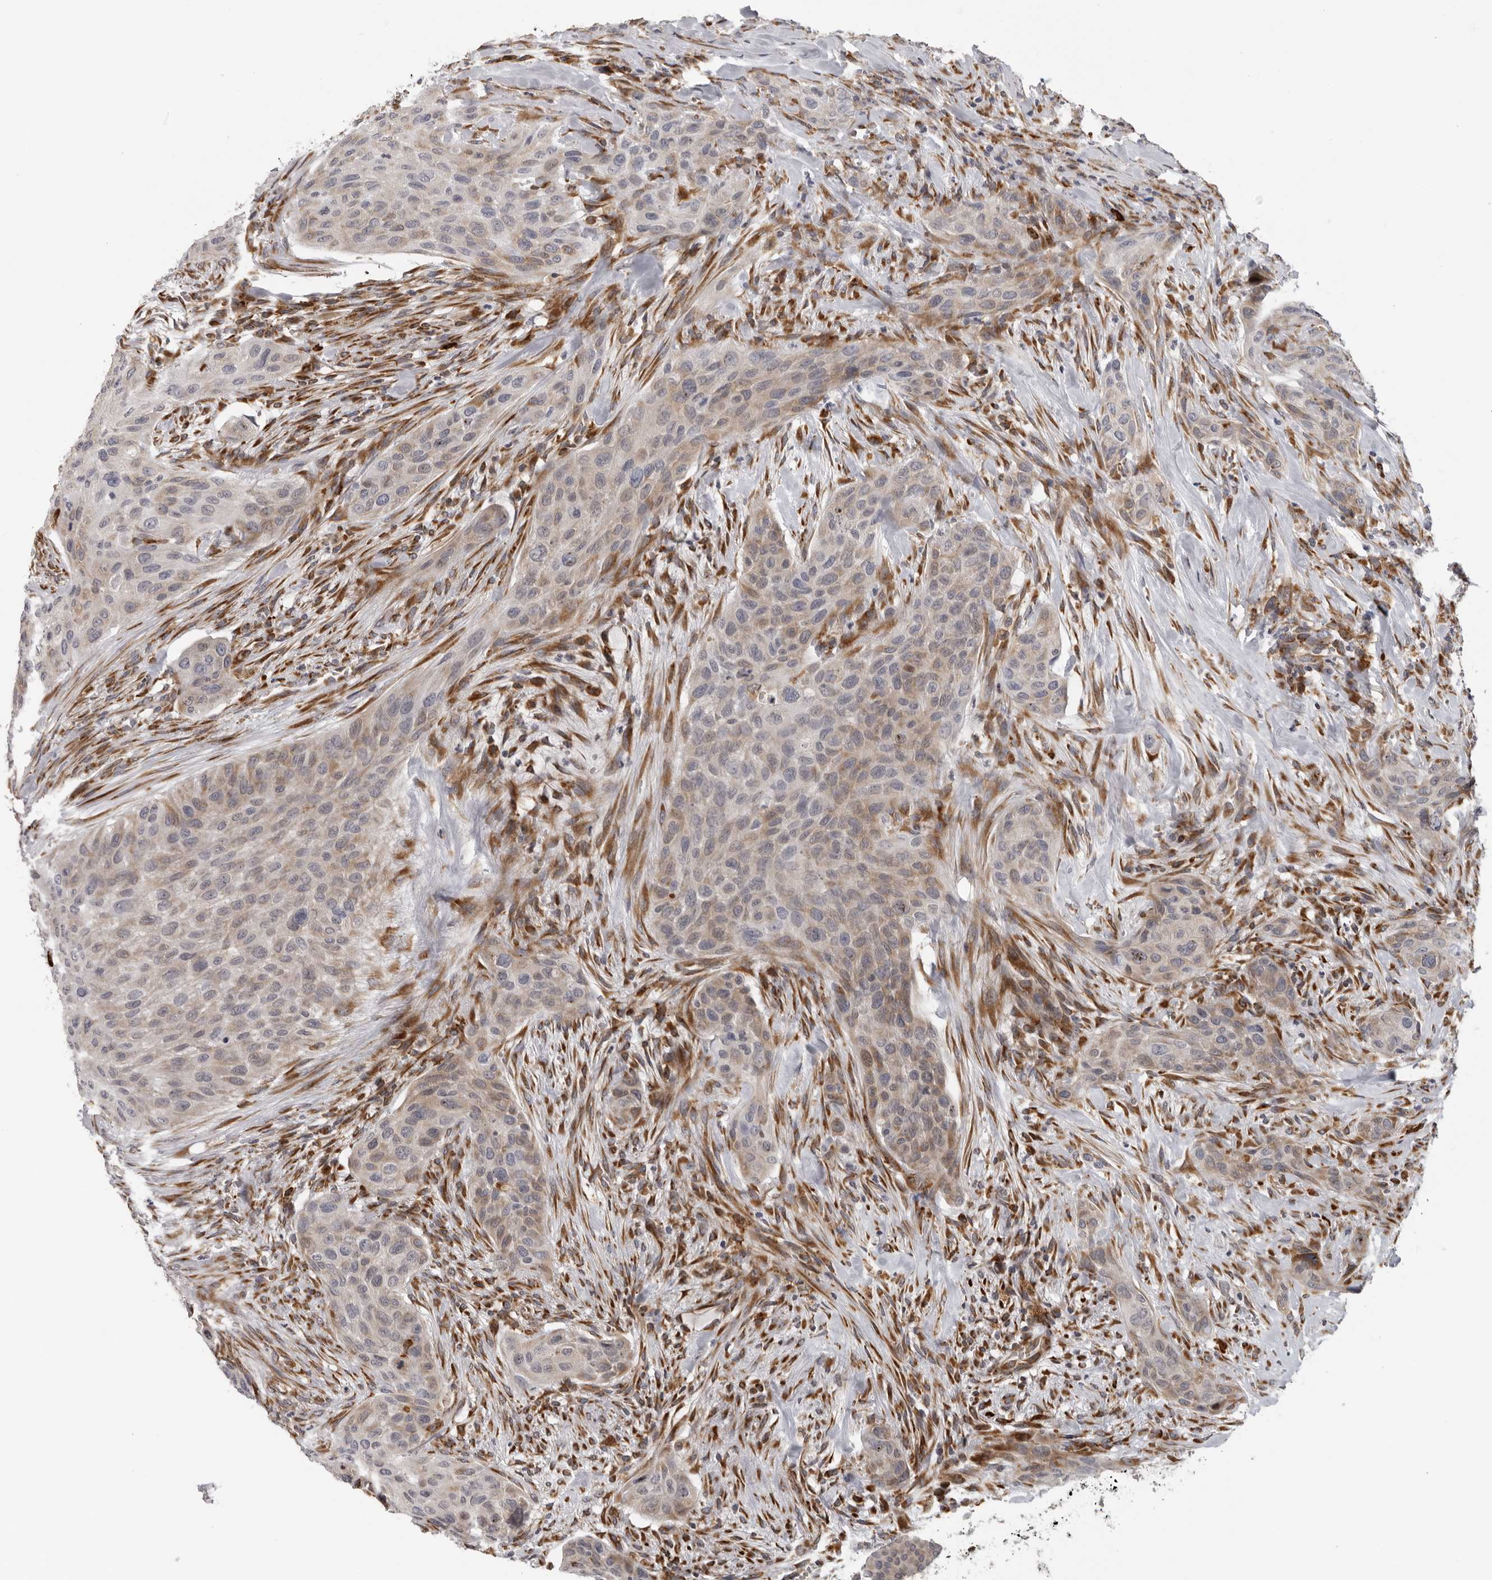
{"staining": {"intensity": "weak", "quantity": ">75%", "location": "cytoplasmic/membranous"}, "tissue": "urothelial cancer", "cell_type": "Tumor cells", "image_type": "cancer", "snomed": [{"axis": "morphology", "description": "Urothelial carcinoma, High grade"}, {"axis": "topography", "description": "Urinary bladder"}], "caption": "Immunohistochemical staining of human urothelial cancer displays low levels of weak cytoplasmic/membranous staining in about >75% of tumor cells.", "gene": "ALPK2", "patient": {"sex": "male", "age": 35}}